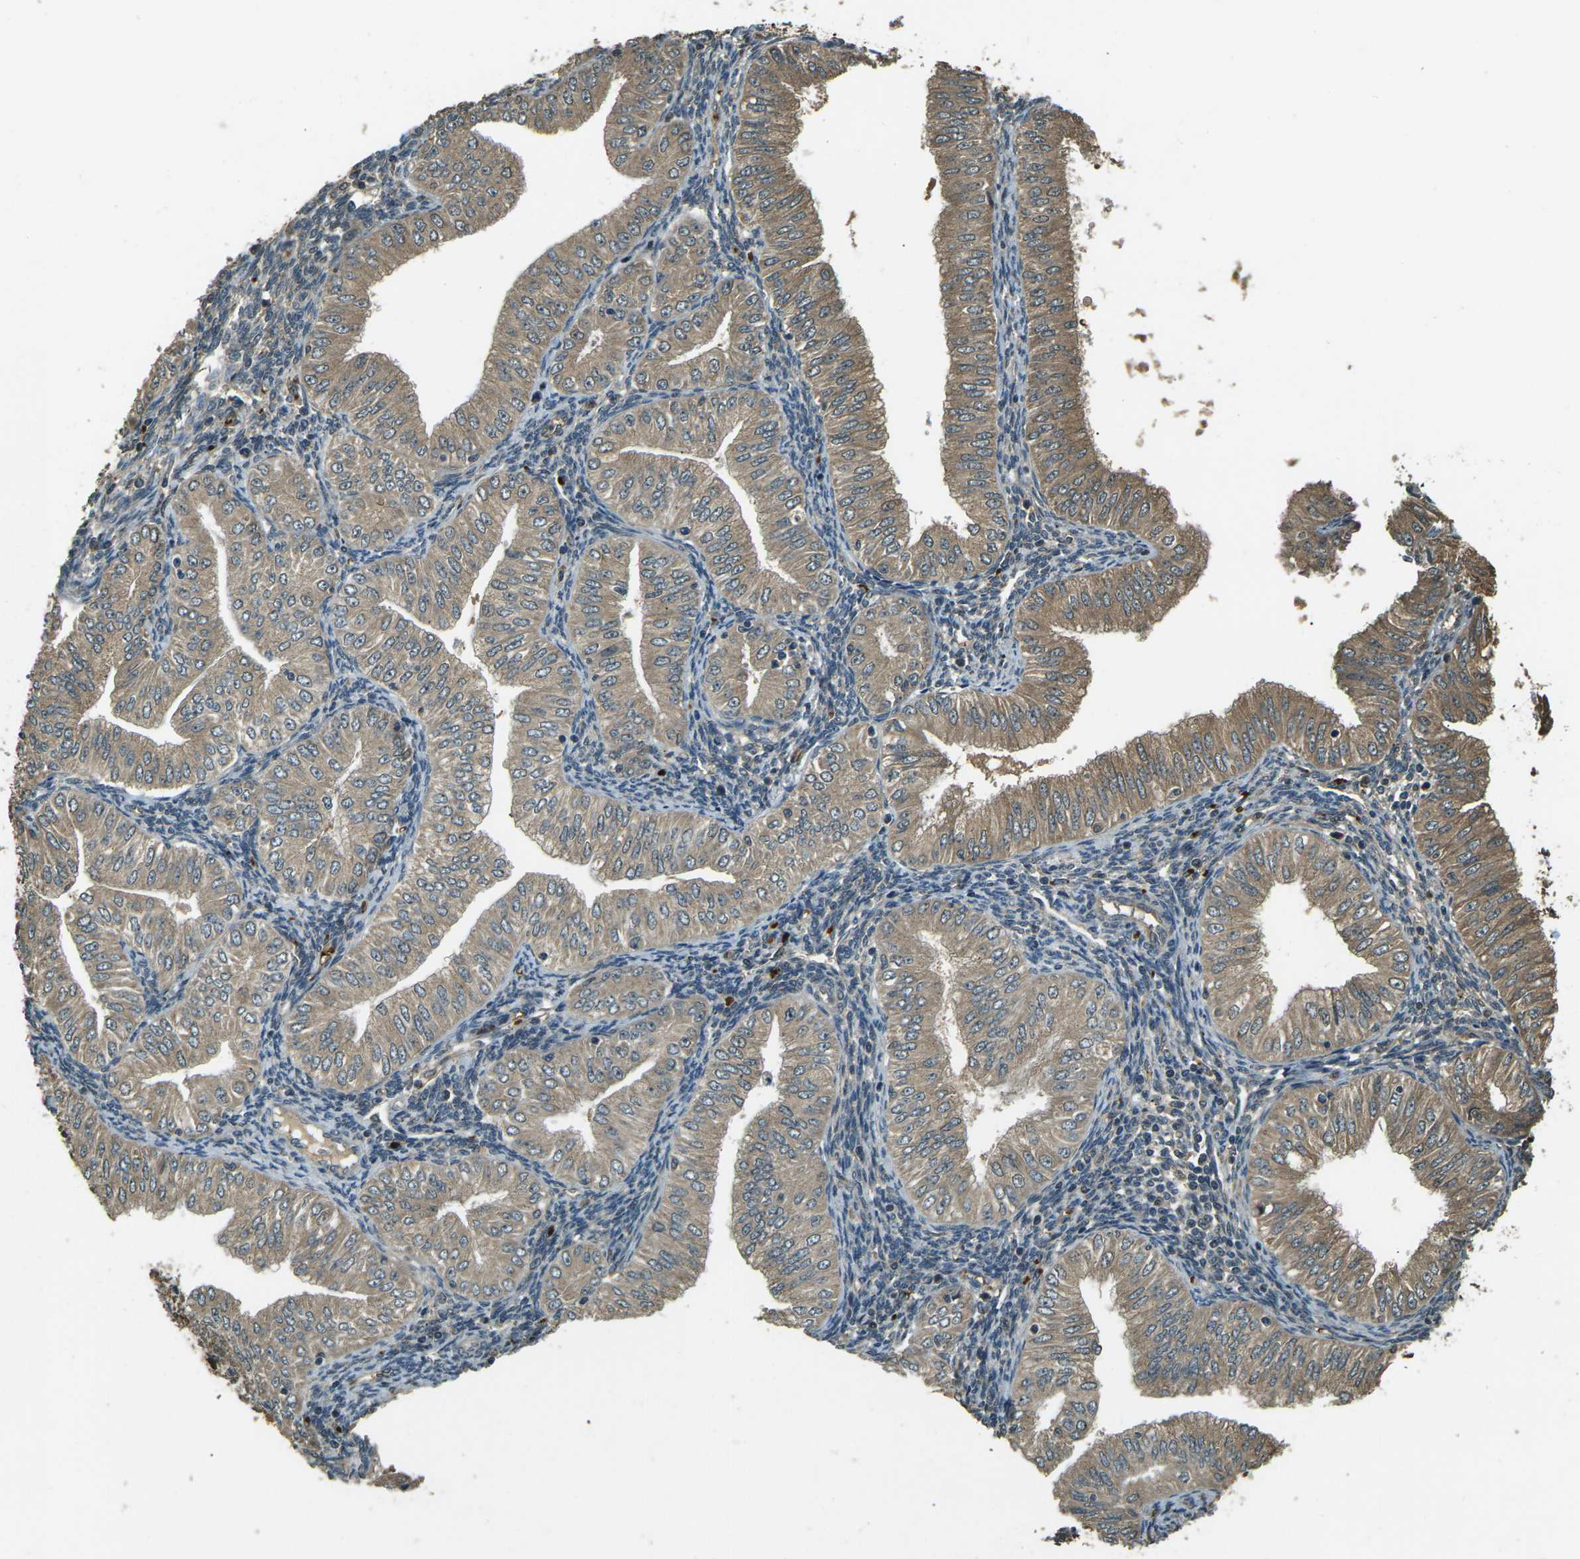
{"staining": {"intensity": "moderate", "quantity": ">75%", "location": "cytoplasmic/membranous"}, "tissue": "endometrial cancer", "cell_type": "Tumor cells", "image_type": "cancer", "snomed": [{"axis": "morphology", "description": "Normal tissue, NOS"}, {"axis": "morphology", "description": "Adenocarcinoma, NOS"}, {"axis": "topography", "description": "Endometrium"}], "caption": "Endometrial cancer (adenocarcinoma) stained for a protein (brown) demonstrates moderate cytoplasmic/membranous positive staining in approximately >75% of tumor cells.", "gene": "TOR1A", "patient": {"sex": "female", "age": 53}}